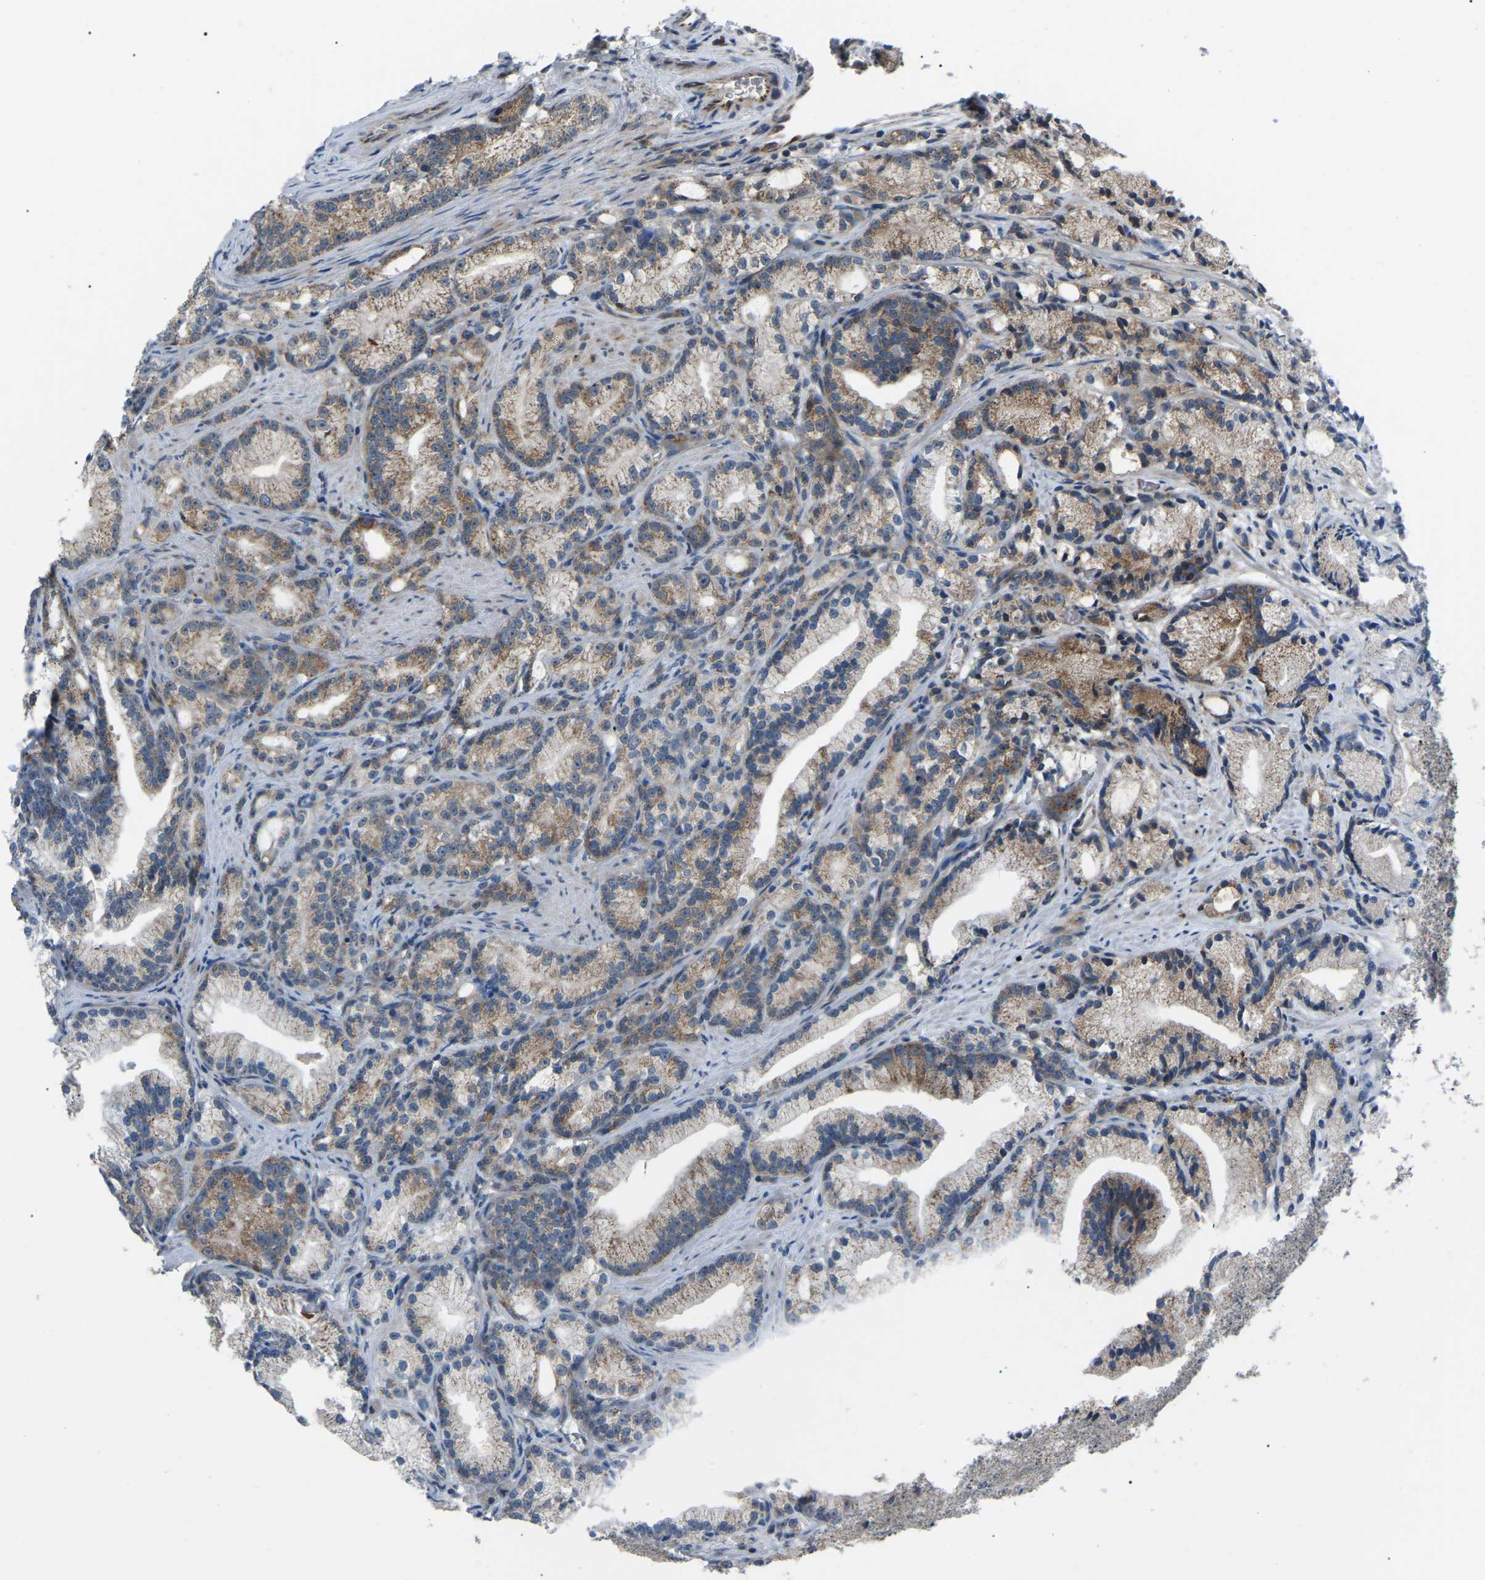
{"staining": {"intensity": "strong", "quantity": "25%-75%", "location": "cytoplasmic/membranous"}, "tissue": "prostate cancer", "cell_type": "Tumor cells", "image_type": "cancer", "snomed": [{"axis": "morphology", "description": "Adenocarcinoma, Low grade"}, {"axis": "topography", "description": "Prostate"}], "caption": "Strong cytoplasmic/membranous staining for a protein is present in approximately 25%-75% of tumor cells of prostate cancer using immunohistochemistry.", "gene": "AGO2", "patient": {"sex": "male", "age": 89}}